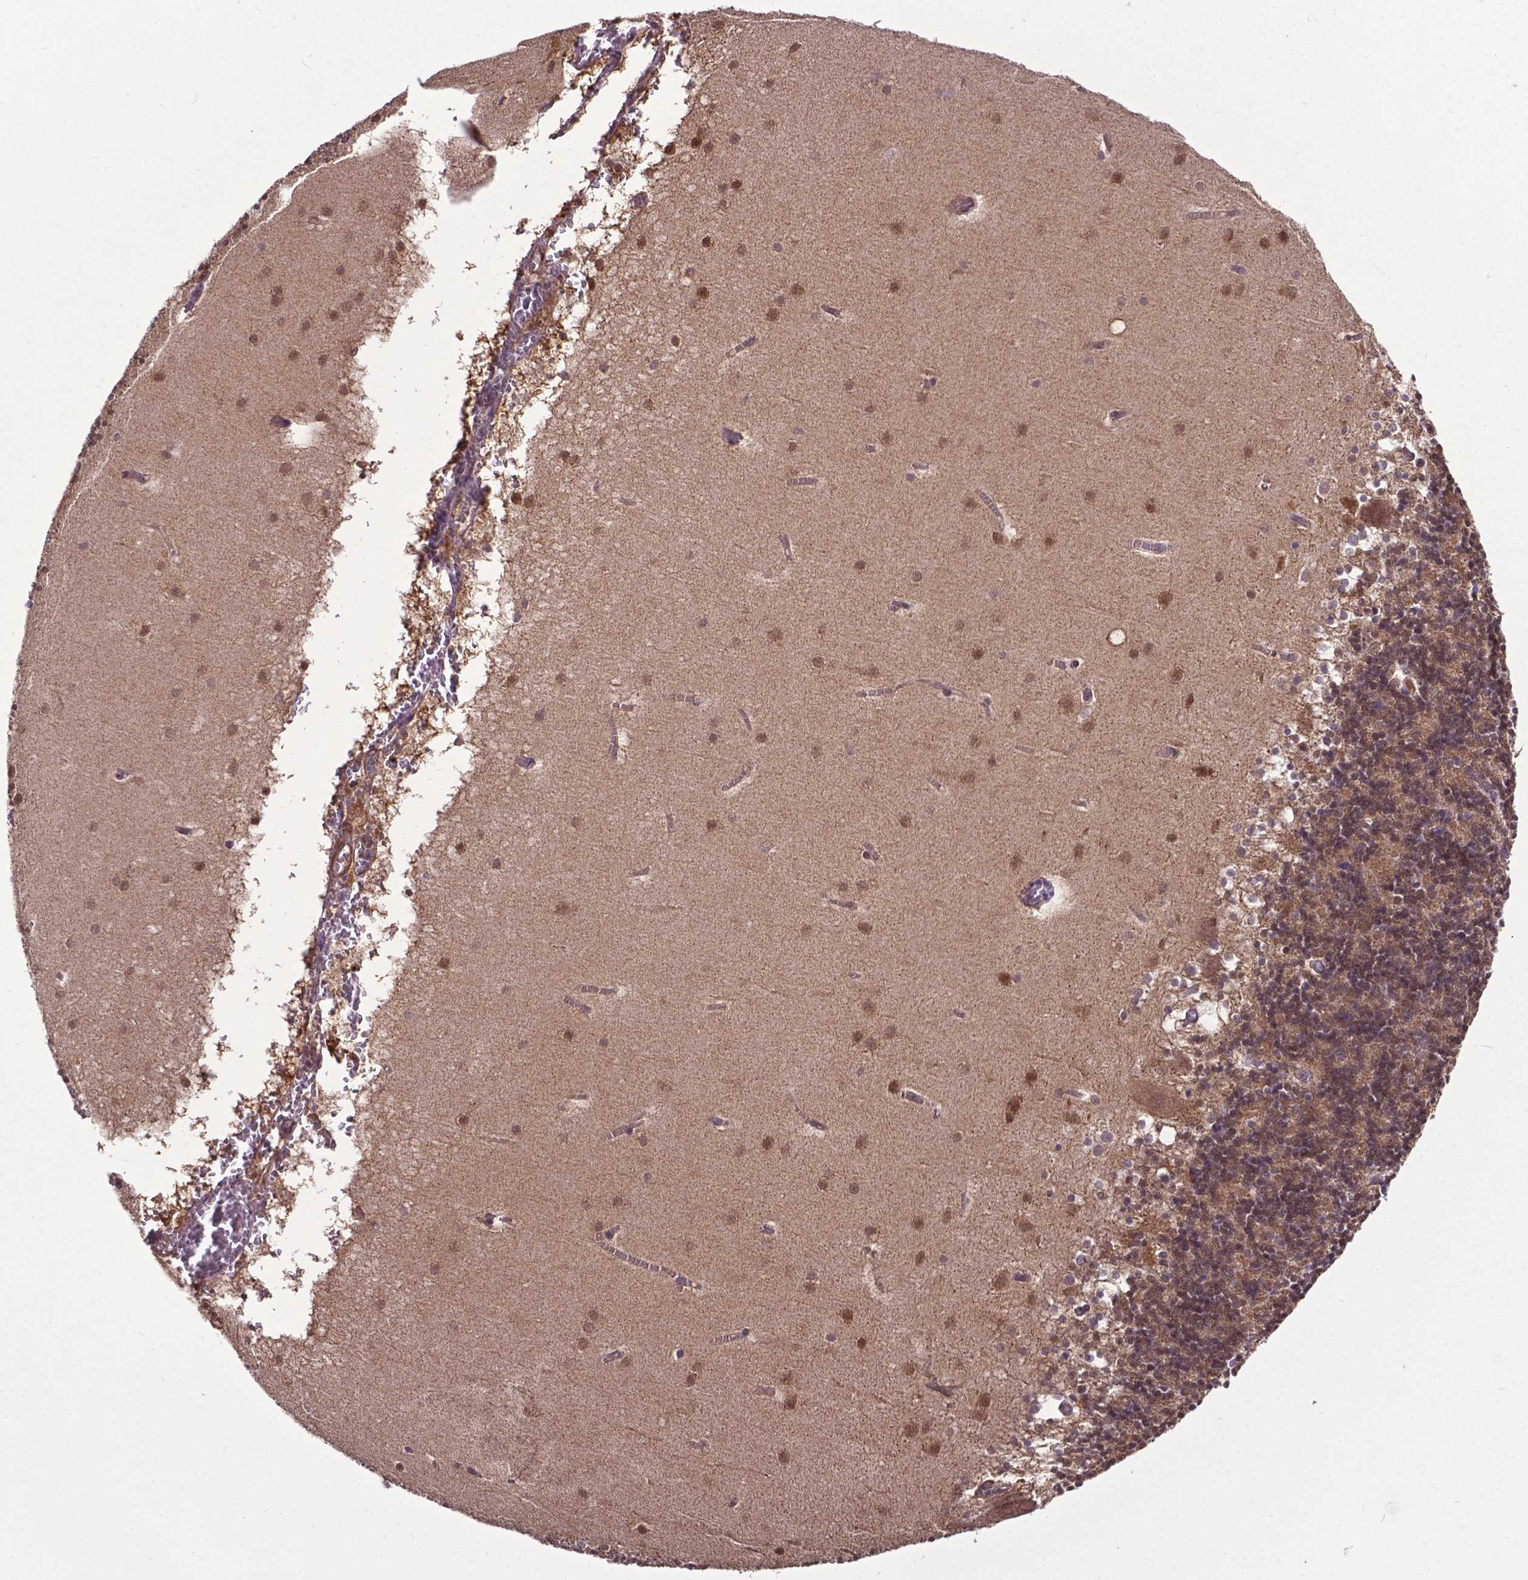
{"staining": {"intensity": "moderate", "quantity": "25%-75%", "location": "cytoplasmic/membranous,nuclear"}, "tissue": "cerebellum", "cell_type": "Cells in granular layer", "image_type": "normal", "snomed": [{"axis": "morphology", "description": "Normal tissue, NOS"}, {"axis": "topography", "description": "Cerebellum"}], "caption": "IHC of benign human cerebellum reveals medium levels of moderate cytoplasmic/membranous,nuclear expression in about 25%-75% of cells in granular layer. (IHC, brightfield microscopy, high magnification).", "gene": "OTUB1", "patient": {"sex": "male", "age": 70}}